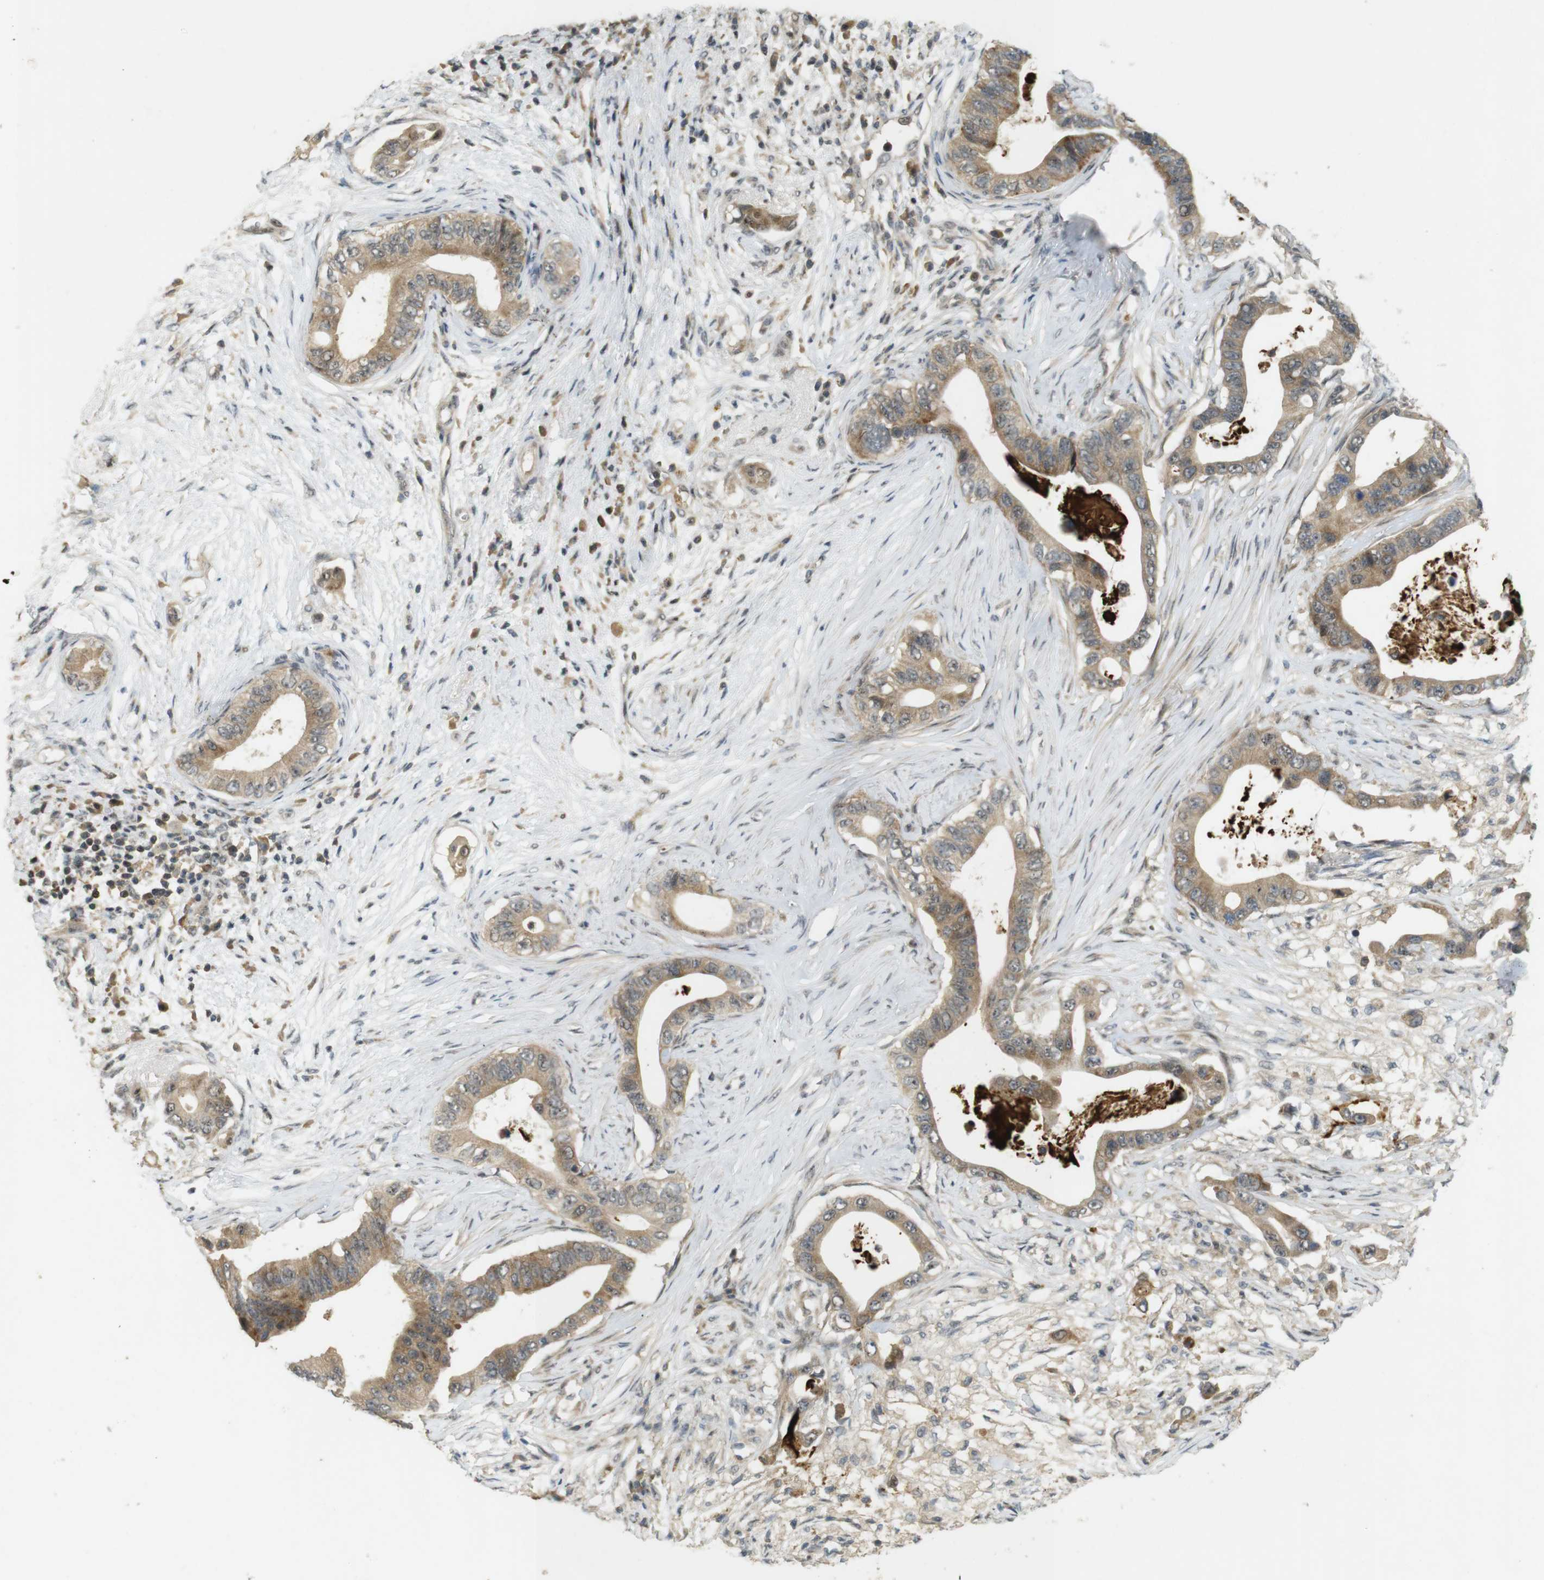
{"staining": {"intensity": "moderate", "quantity": ">75%", "location": "cytoplasmic/membranous,nuclear"}, "tissue": "pancreatic cancer", "cell_type": "Tumor cells", "image_type": "cancer", "snomed": [{"axis": "morphology", "description": "Adenocarcinoma, NOS"}, {"axis": "topography", "description": "Pancreas"}], "caption": "IHC micrograph of human adenocarcinoma (pancreatic) stained for a protein (brown), which demonstrates medium levels of moderate cytoplasmic/membranous and nuclear expression in approximately >75% of tumor cells.", "gene": "TMX3", "patient": {"sex": "male", "age": 77}}